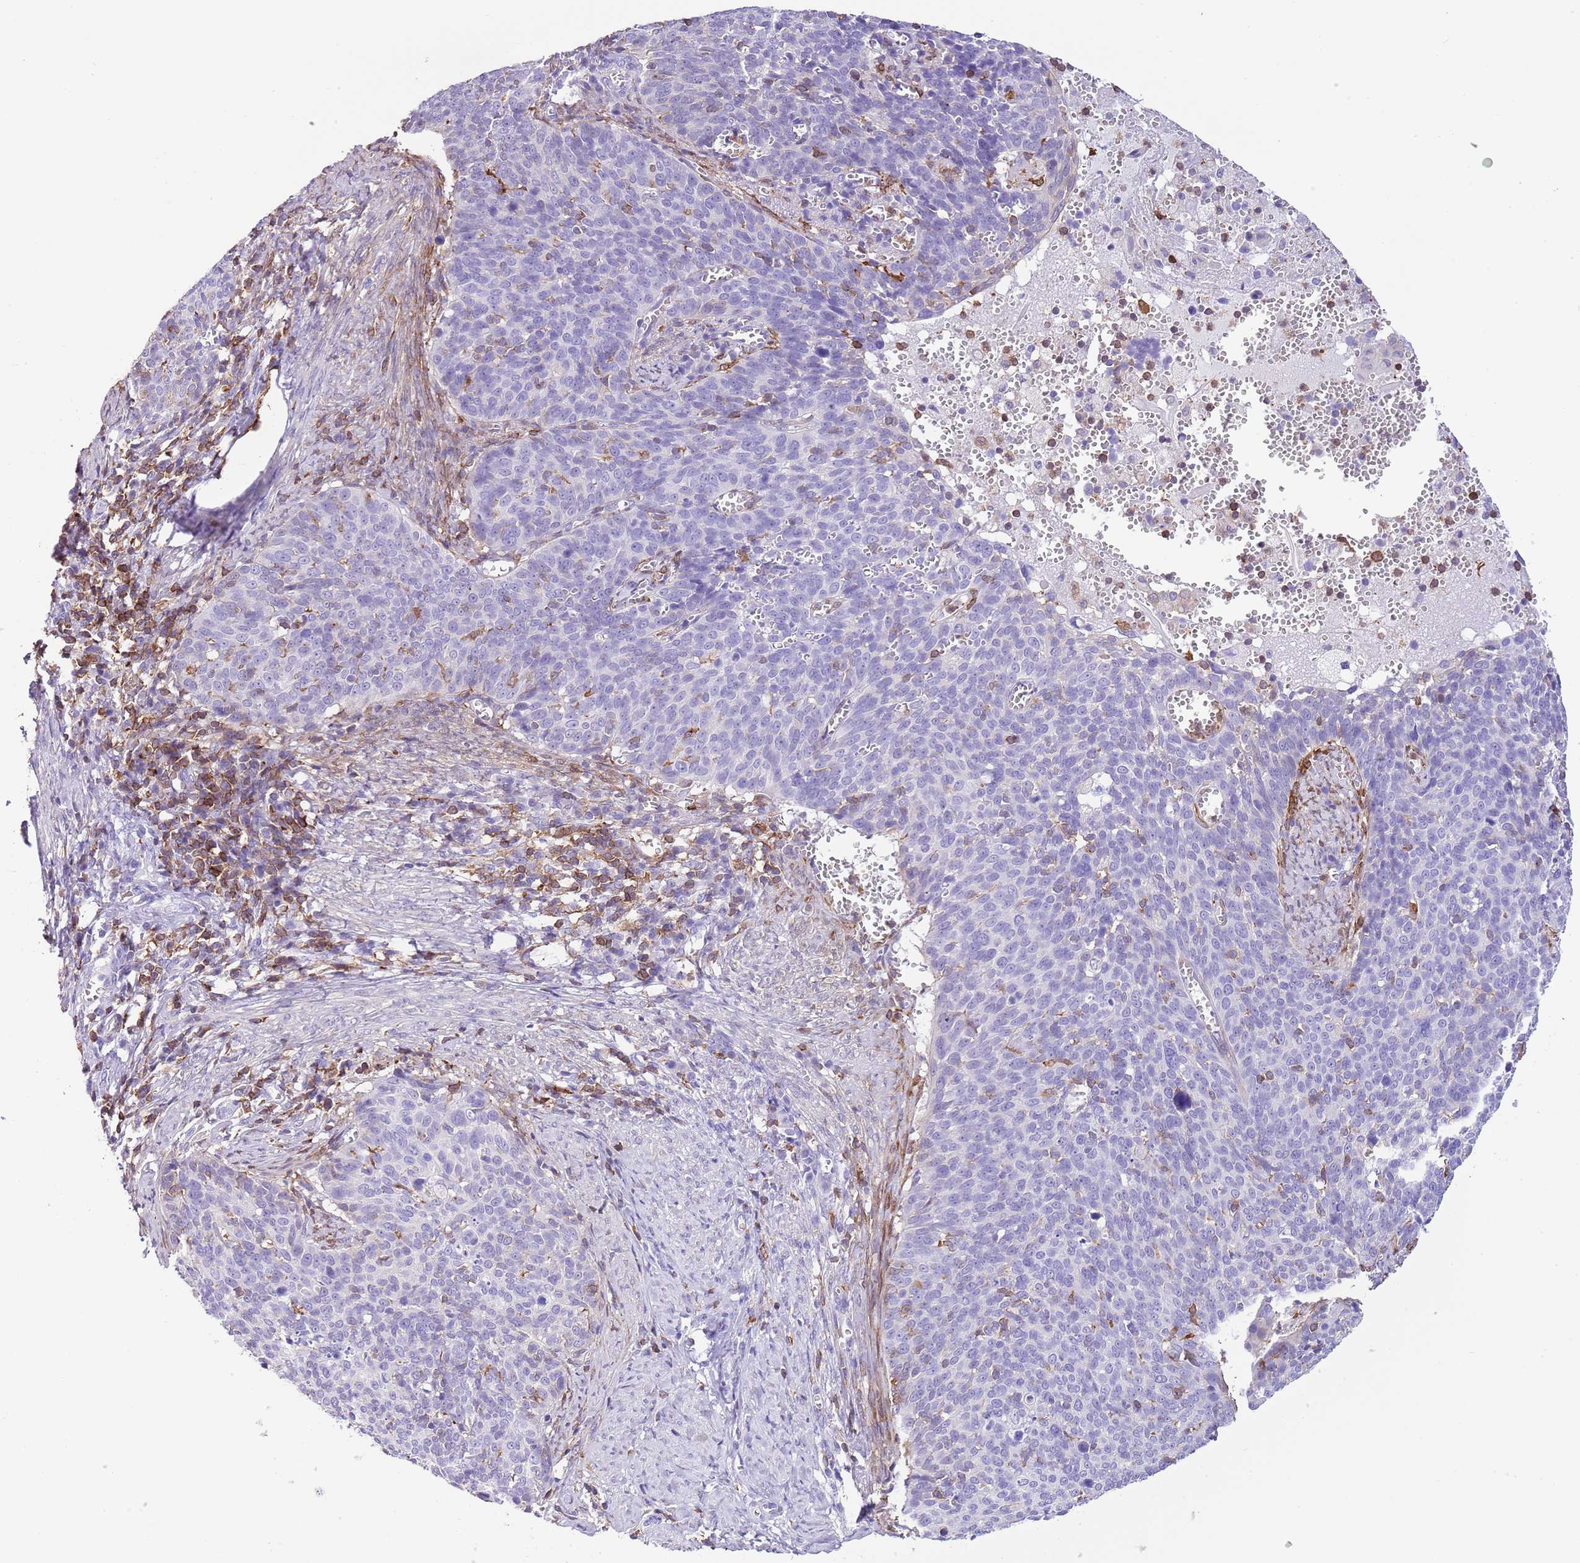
{"staining": {"intensity": "negative", "quantity": "none", "location": "none"}, "tissue": "cervical cancer", "cell_type": "Tumor cells", "image_type": "cancer", "snomed": [{"axis": "morphology", "description": "Normal tissue, NOS"}, {"axis": "morphology", "description": "Squamous cell carcinoma, NOS"}, {"axis": "topography", "description": "Cervix"}], "caption": "Cervical cancer was stained to show a protein in brown. There is no significant expression in tumor cells. (Immunohistochemistry (ihc), brightfield microscopy, high magnification).", "gene": "CNN2", "patient": {"sex": "female", "age": 39}}